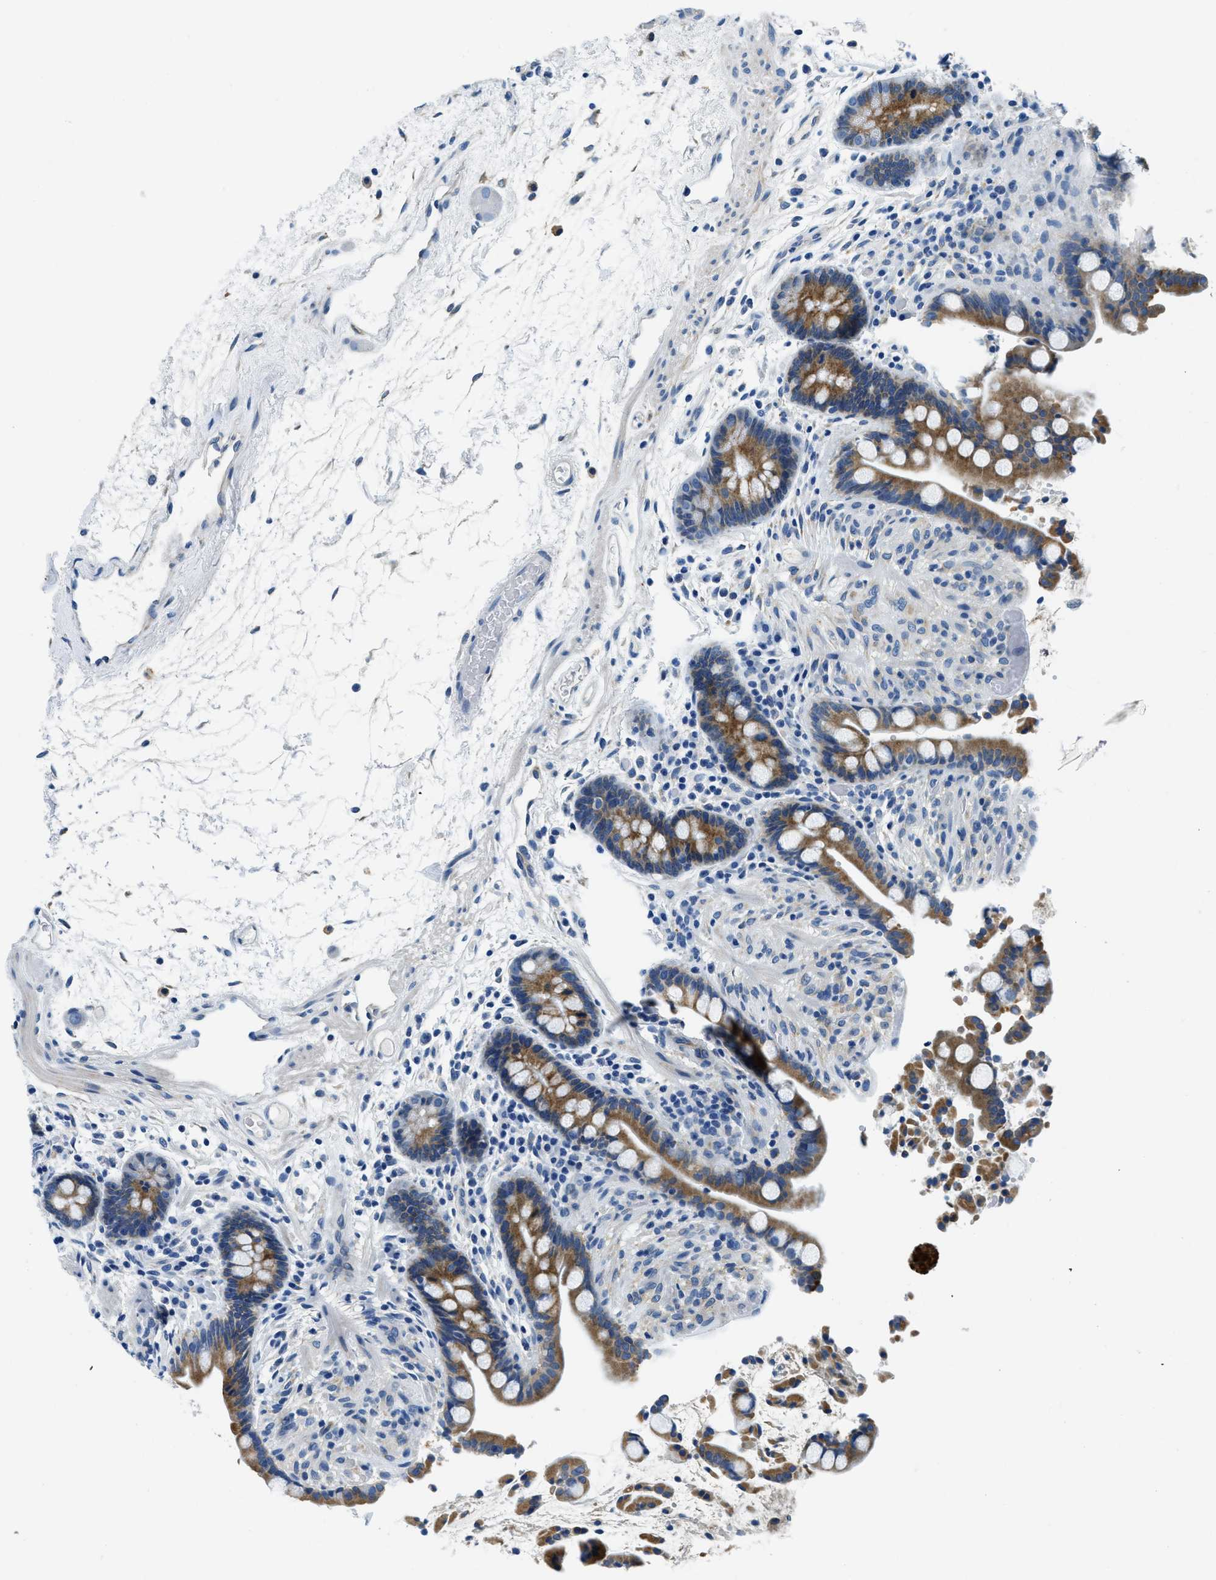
{"staining": {"intensity": "negative", "quantity": "none", "location": "none"}, "tissue": "colon", "cell_type": "Endothelial cells", "image_type": "normal", "snomed": [{"axis": "morphology", "description": "Normal tissue, NOS"}, {"axis": "topography", "description": "Colon"}], "caption": "Endothelial cells are negative for brown protein staining in benign colon. Nuclei are stained in blue.", "gene": "UBAC2", "patient": {"sex": "male", "age": 73}}